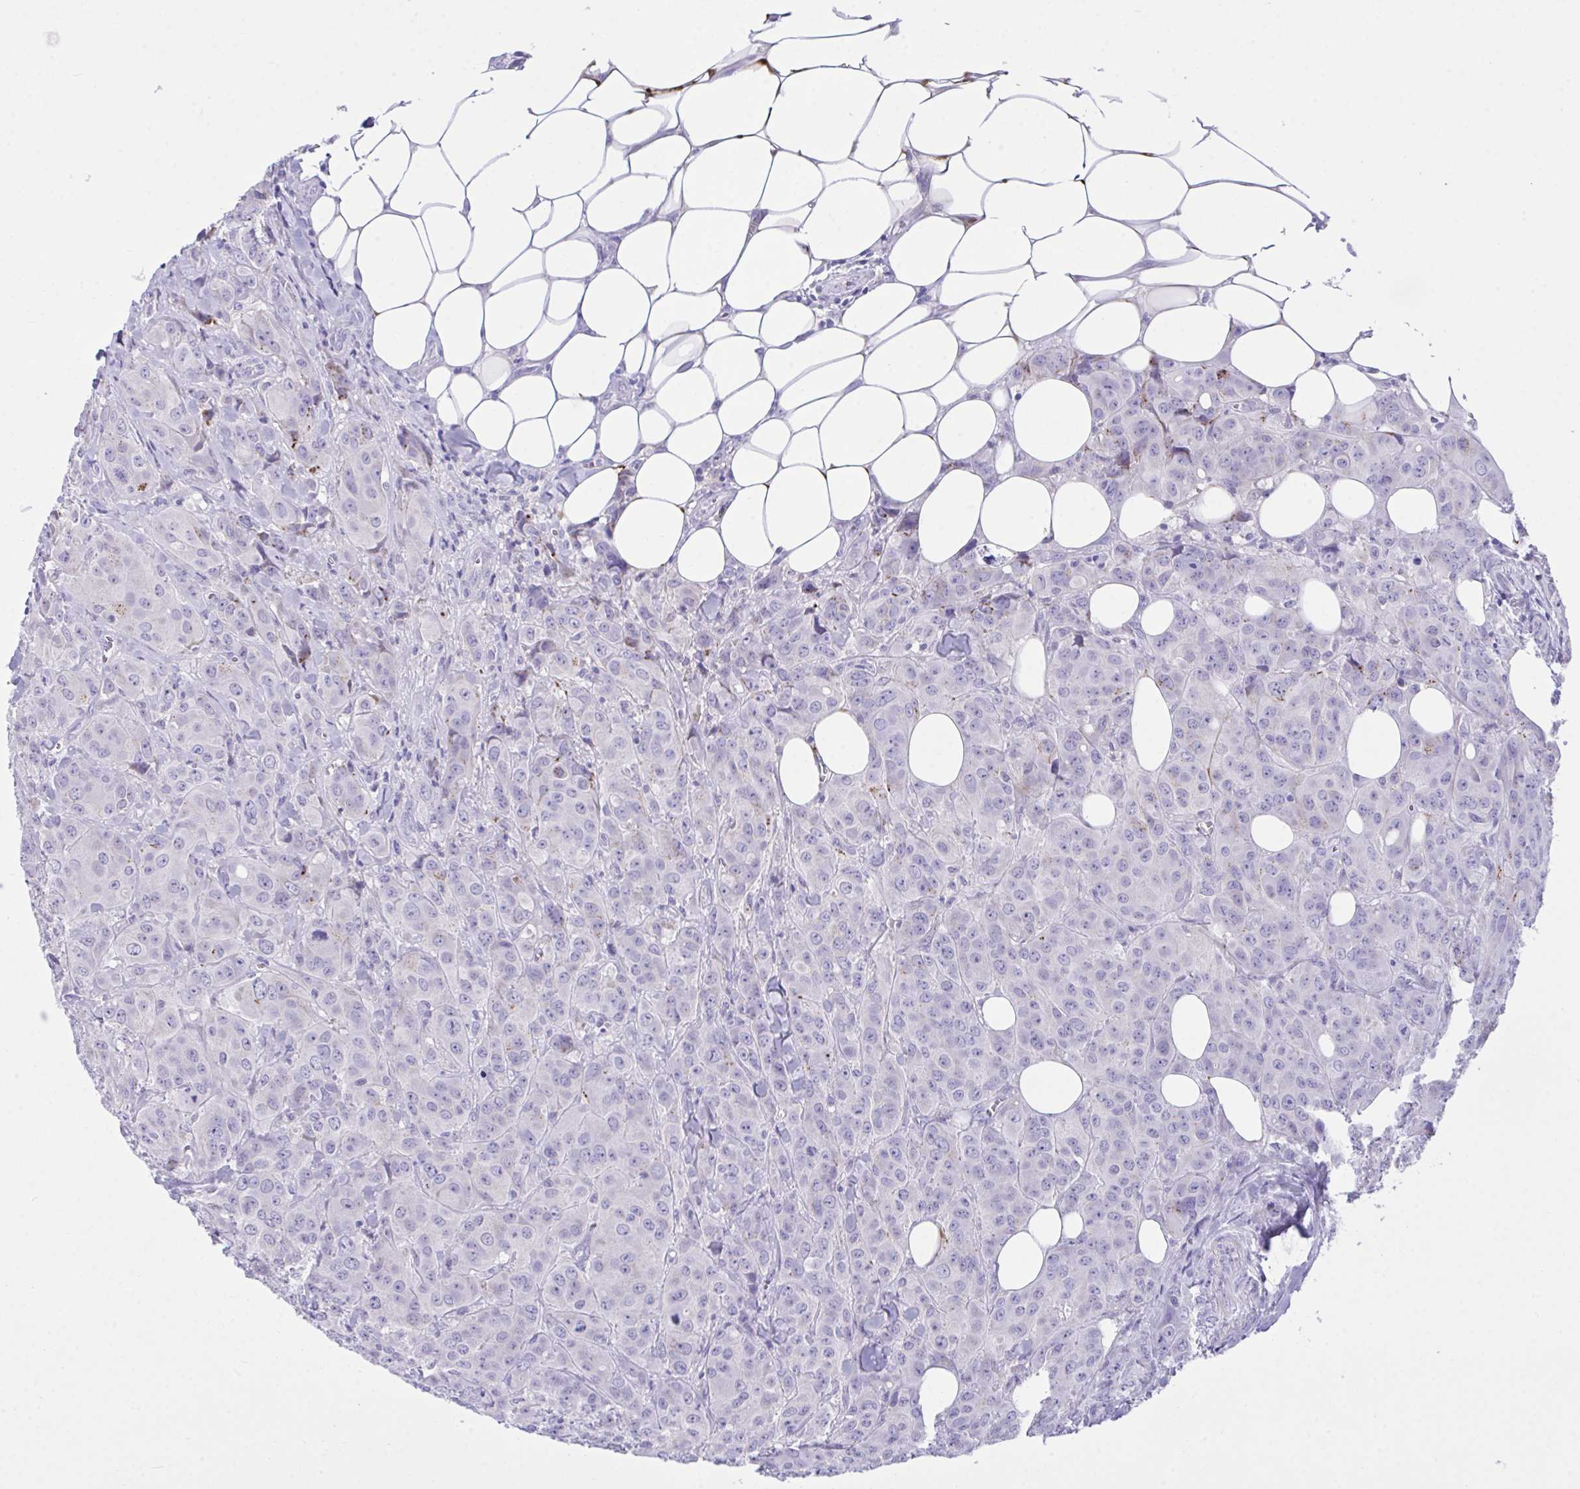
{"staining": {"intensity": "negative", "quantity": "none", "location": "none"}, "tissue": "breast cancer", "cell_type": "Tumor cells", "image_type": "cancer", "snomed": [{"axis": "morphology", "description": "Normal tissue, NOS"}, {"axis": "morphology", "description": "Duct carcinoma"}, {"axis": "topography", "description": "Breast"}], "caption": "Immunohistochemistry histopathology image of neoplastic tissue: human invasive ductal carcinoma (breast) stained with DAB (3,3'-diaminobenzidine) displays no significant protein positivity in tumor cells.", "gene": "PLEKHH1", "patient": {"sex": "female", "age": 43}}